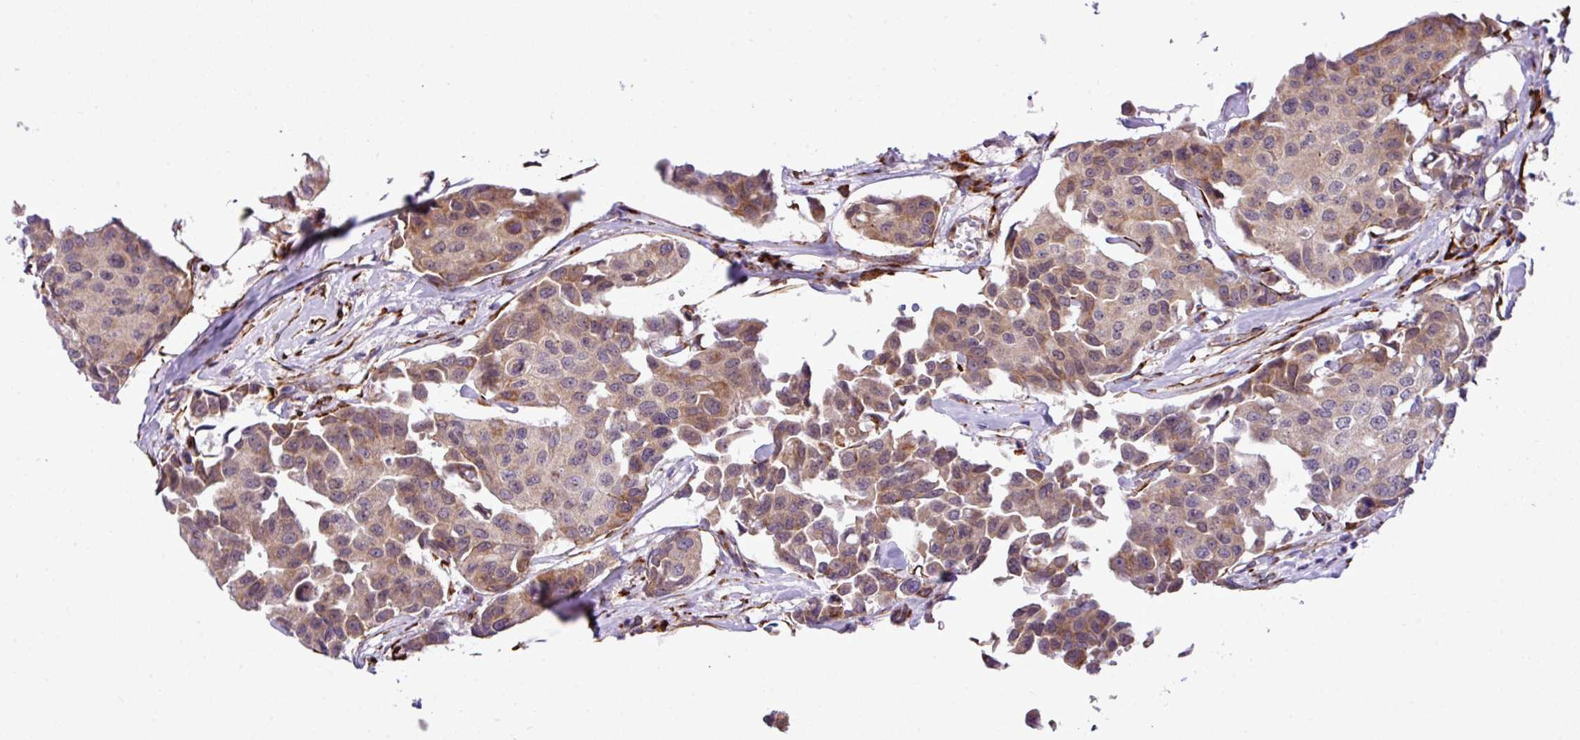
{"staining": {"intensity": "moderate", "quantity": ">75%", "location": "cytoplasmic/membranous"}, "tissue": "breast cancer", "cell_type": "Tumor cells", "image_type": "cancer", "snomed": [{"axis": "morphology", "description": "Duct carcinoma"}, {"axis": "topography", "description": "Breast"}], "caption": "Immunohistochemistry histopathology image of breast invasive ductal carcinoma stained for a protein (brown), which displays medium levels of moderate cytoplasmic/membranous expression in about >75% of tumor cells.", "gene": "CFAP97", "patient": {"sex": "female", "age": 80}}